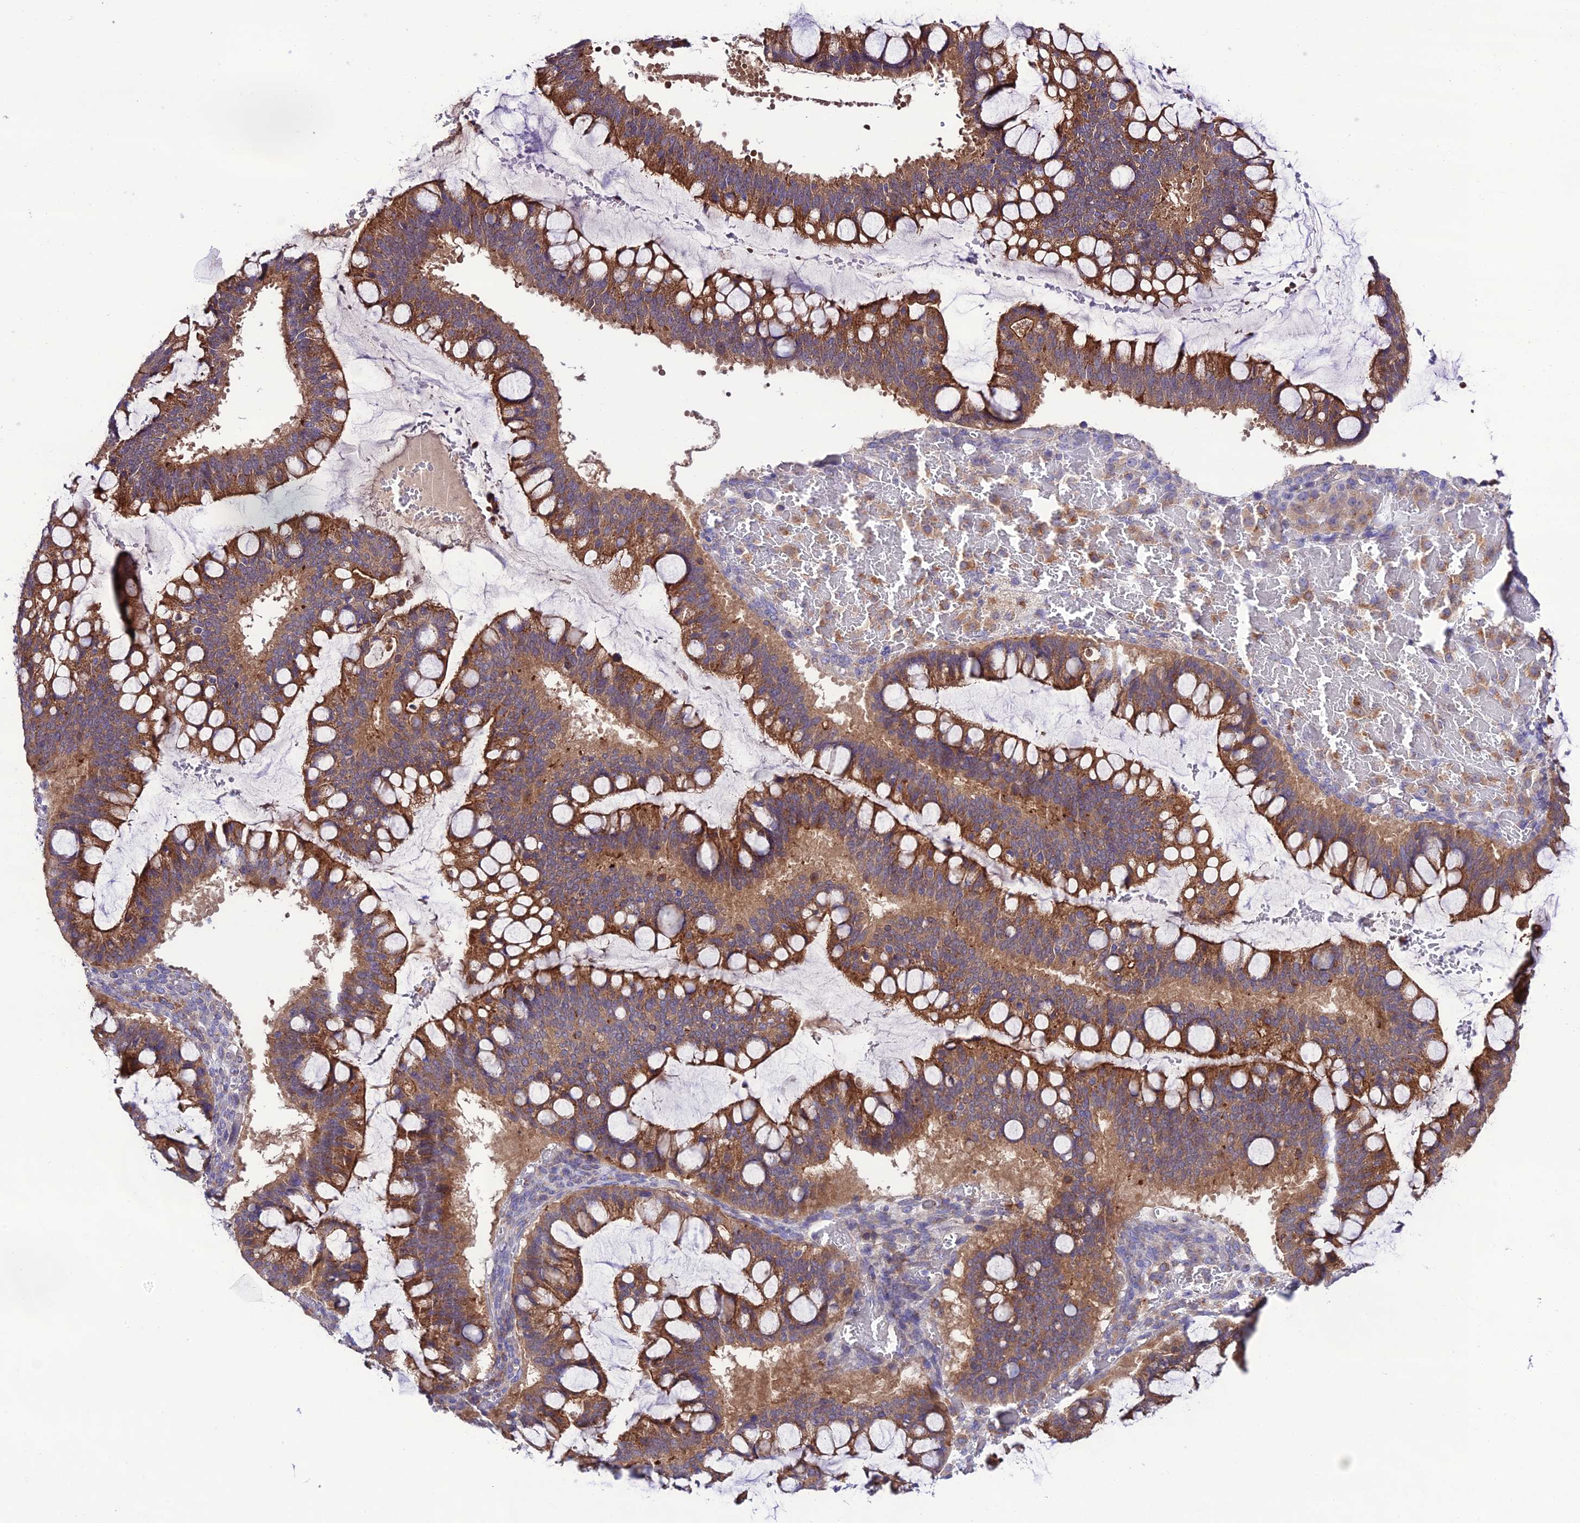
{"staining": {"intensity": "strong", "quantity": ">75%", "location": "cytoplasmic/membranous"}, "tissue": "ovarian cancer", "cell_type": "Tumor cells", "image_type": "cancer", "snomed": [{"axis": "morphology", "description": "Cystadenocarcinoma, mucinous, NOS"}, {"axis": "topography", "description": "Ovary"}], "caption": "Tumor cells exhibit high levels of strong cytoplasmic/membranous expression in approximately >75% of cells in ovarian cancer.", "gene": "LACTB2", "patient": {"sex": "female", "age": 73}}